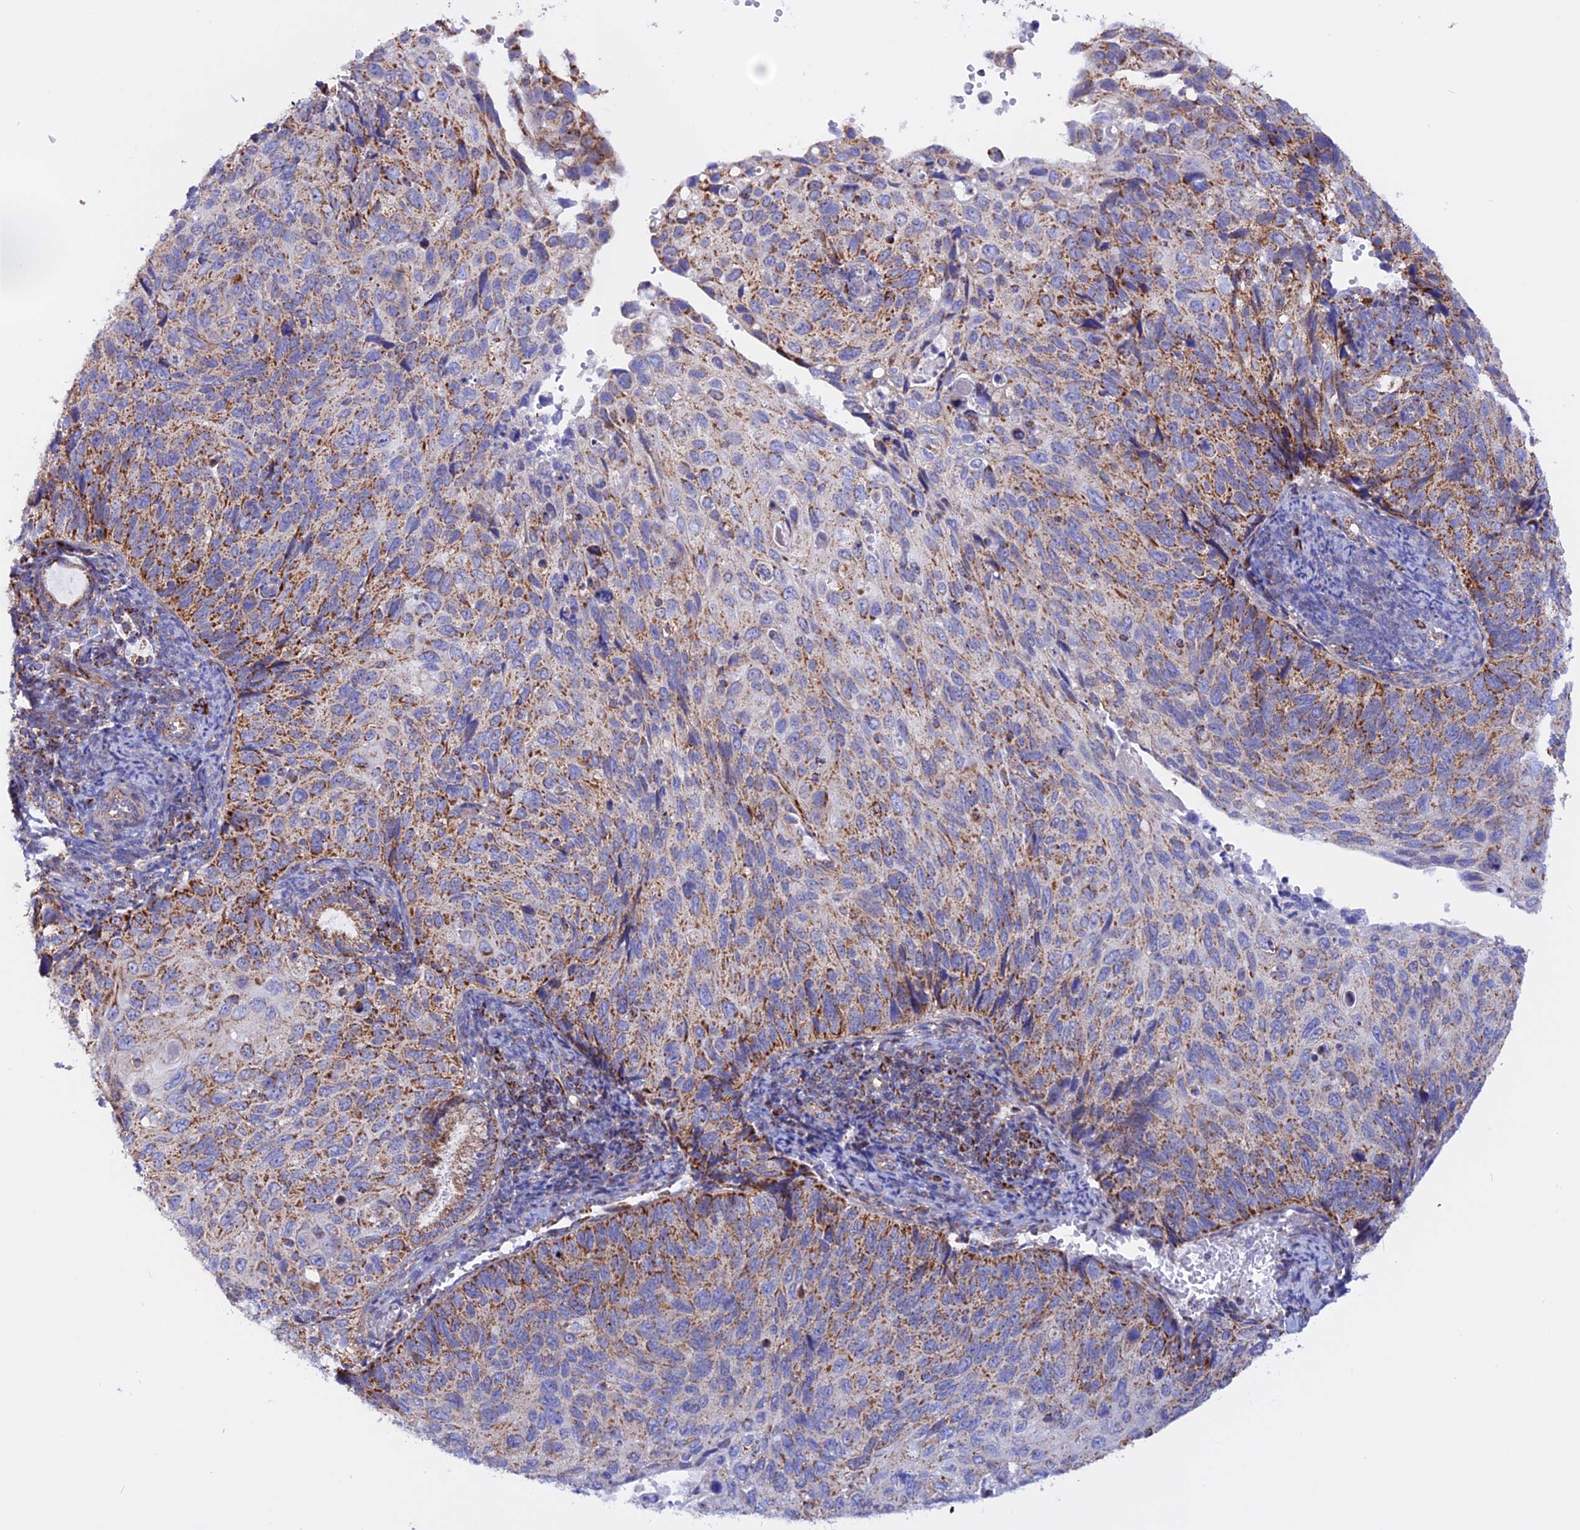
{"staining": {"intensity": "moderate", "quantity": ">75%", "location": "cytoplasmic/membranous"}, "tissue": "cervical cancer", "cell_type": "Tumor cells", "image_type": "cancer", "snomed": [{"axis": "morphology", "description": "Squamous cell carcinoma, NOS"}, {"axis": "topography", "description": "Cervix"}], "caption": "Cervical squamous cell carcinoma was stained to show a protein in brown. There is medium levels of moderate cytoplasmic/membranous positivity in about >75% of tumor cells.", "gene": "GCDH", "patient": {"sex": "female", "age": 70}}